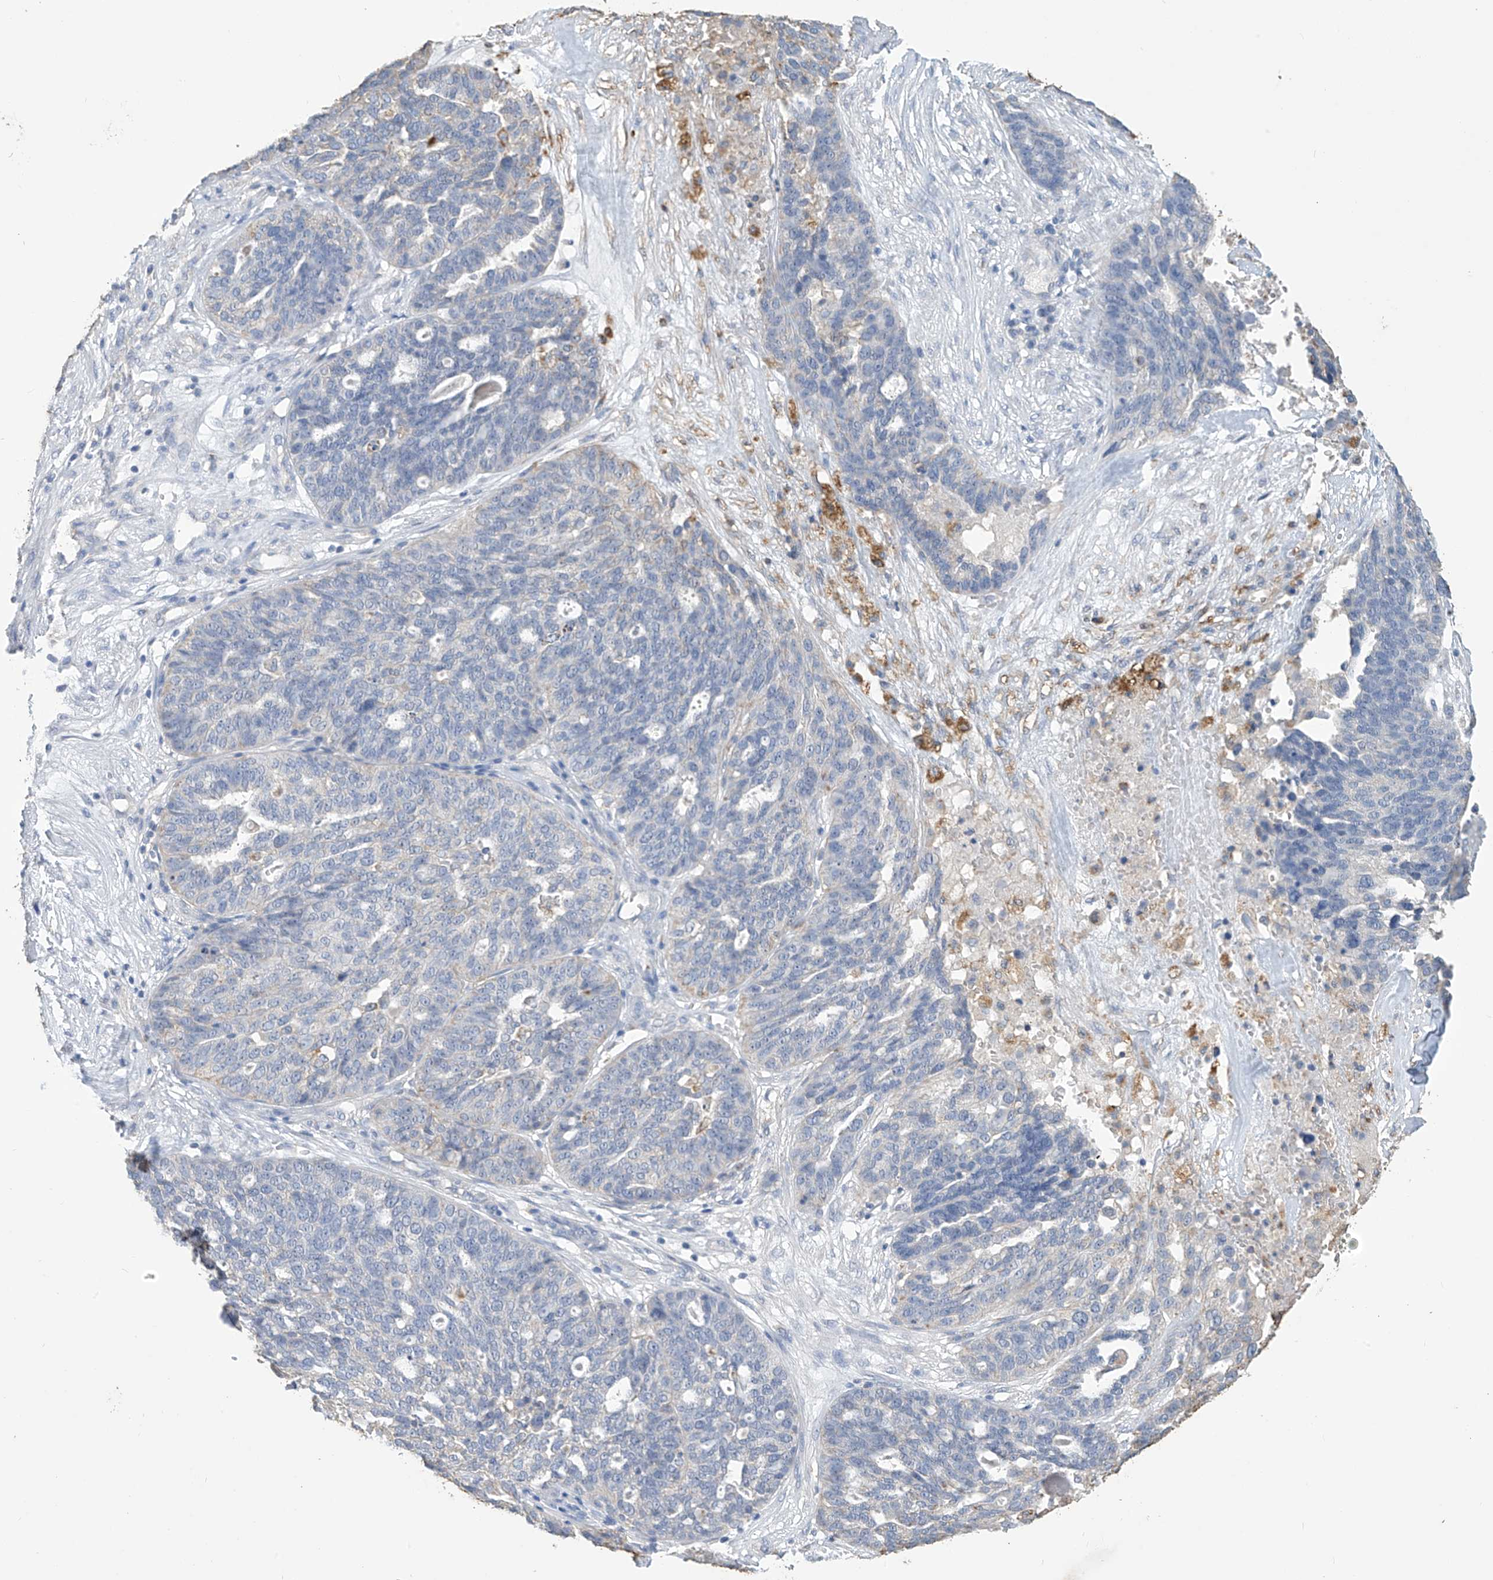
{"staining": {"intensity": "negative", "quantity": "none", "location": "none"}, "tissue": "ovarian cancer", "cell_type": "Tumor cells", "image_type": "cancer", "snomed": [{"axis": "morphology", "description": "Cystadenocarcinoma, serous, NOS"}, {"axis": "topography", "description": "Ovary"}], "caption": "IHC image of neoplastic tissue: human serous cystadenocarcinoma (ovarian) stained with DAB (3,3'-diaminobenzidine) reveals no significant protein positivity in tumor cells. The staining is performed using DAB (3,3'-diaminobenzidine) brown chromogen with nuclei counter-stained in using hematoxylin.", "gene": "OGT", "patient": {"sex": "female", "age": 59}}